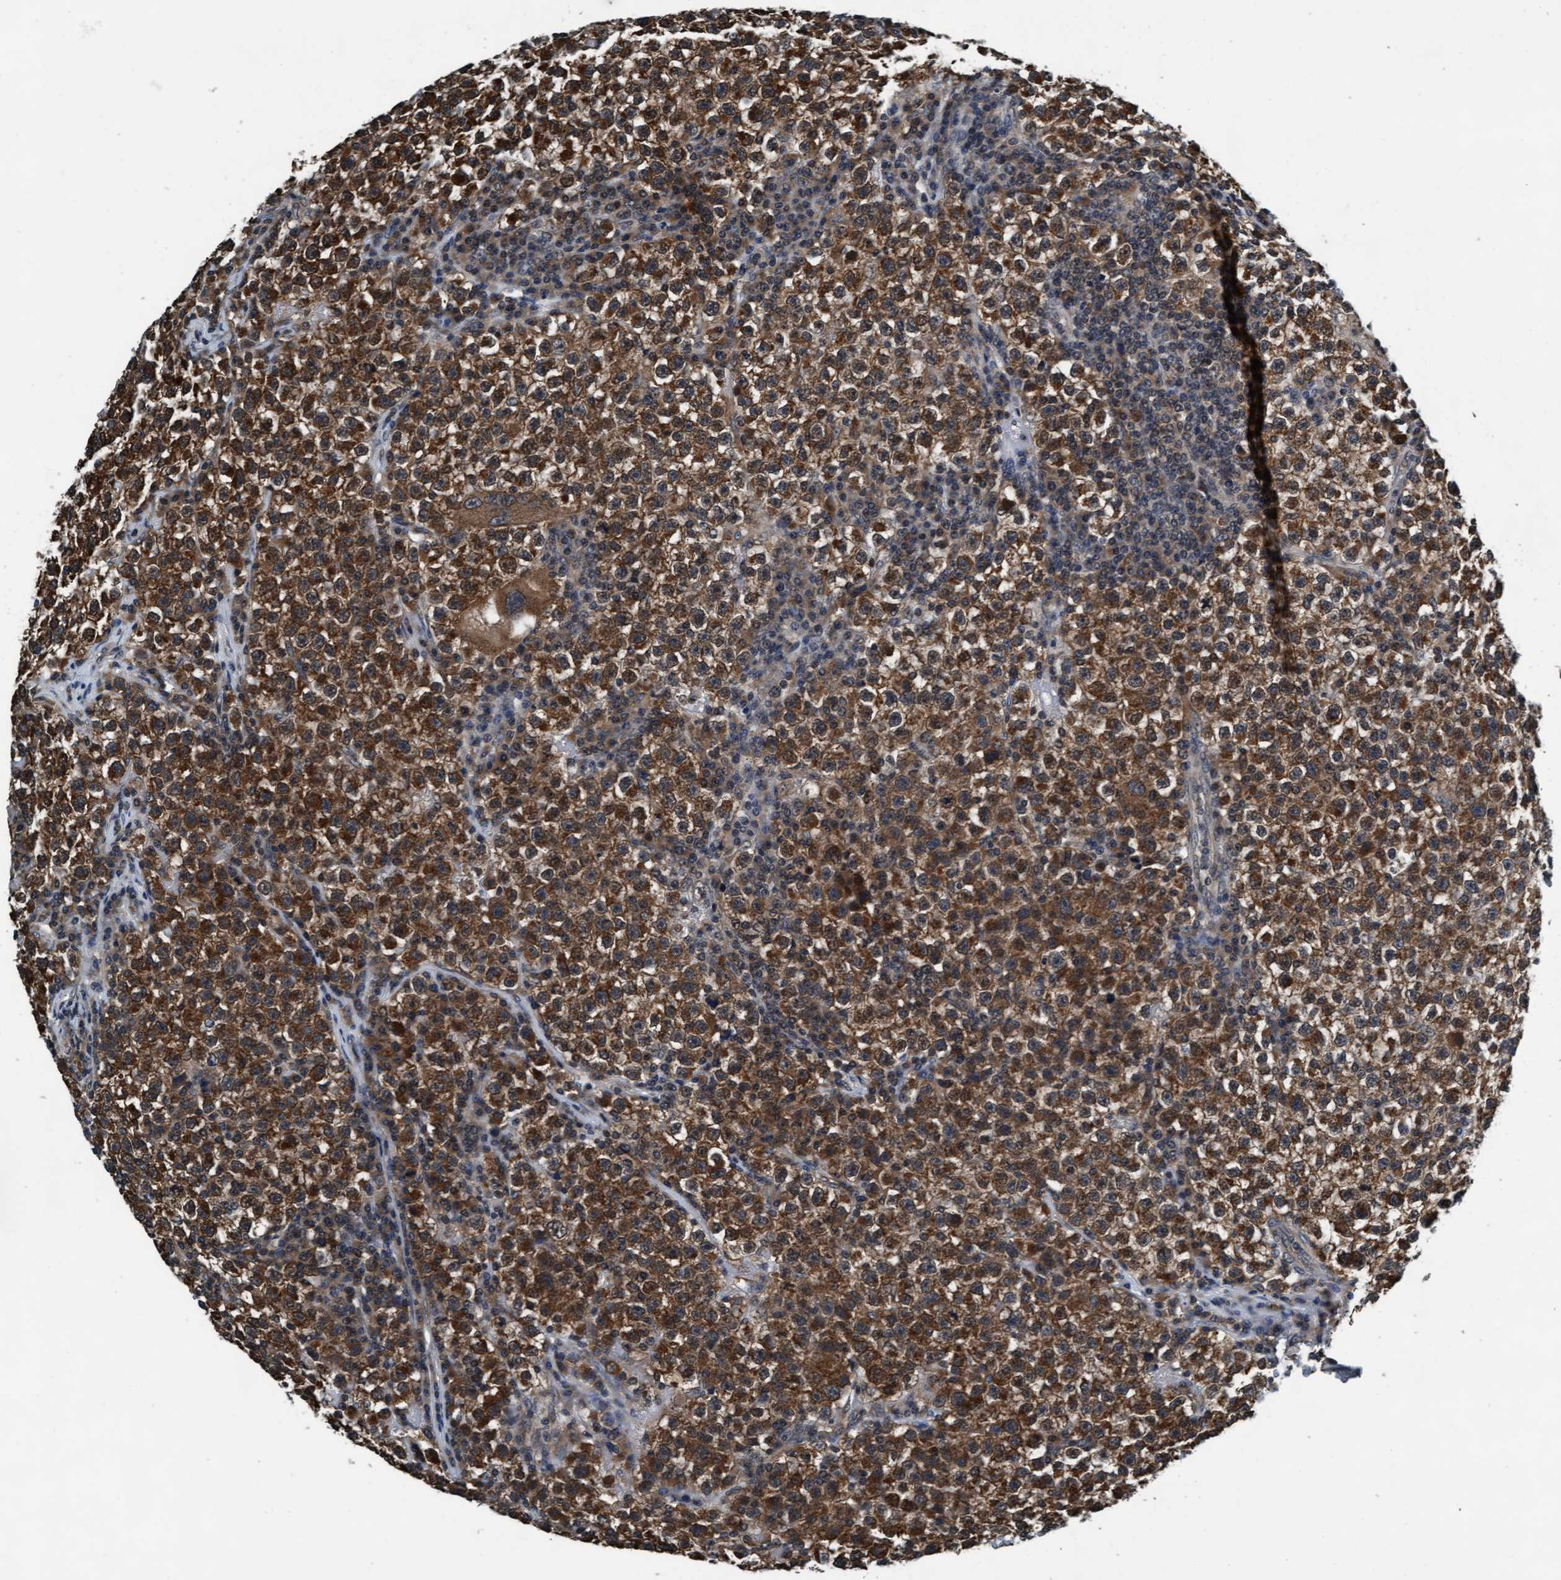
{"staining": {"intensity": "strong", "quantity": ">75%", "location": "cytoplasmic/membranous,nuclear"}, "tissue": "testis cancer", "cell_type": "Tumor cells", "image_type": "cancer", "snomed": [{"axis": "morphology", "description": "Seminoma, NOS"}, {"axis": "topography", "description": "Testis"}], "caption": "About >75% of tumor cells in human testis cancer display strong cytoplasmic/membranous and nuclear protein expression as visualized by brown immunohistochemical staining.", "gene": "WASF1", "patient": {"sex": "male", "age": 22}}